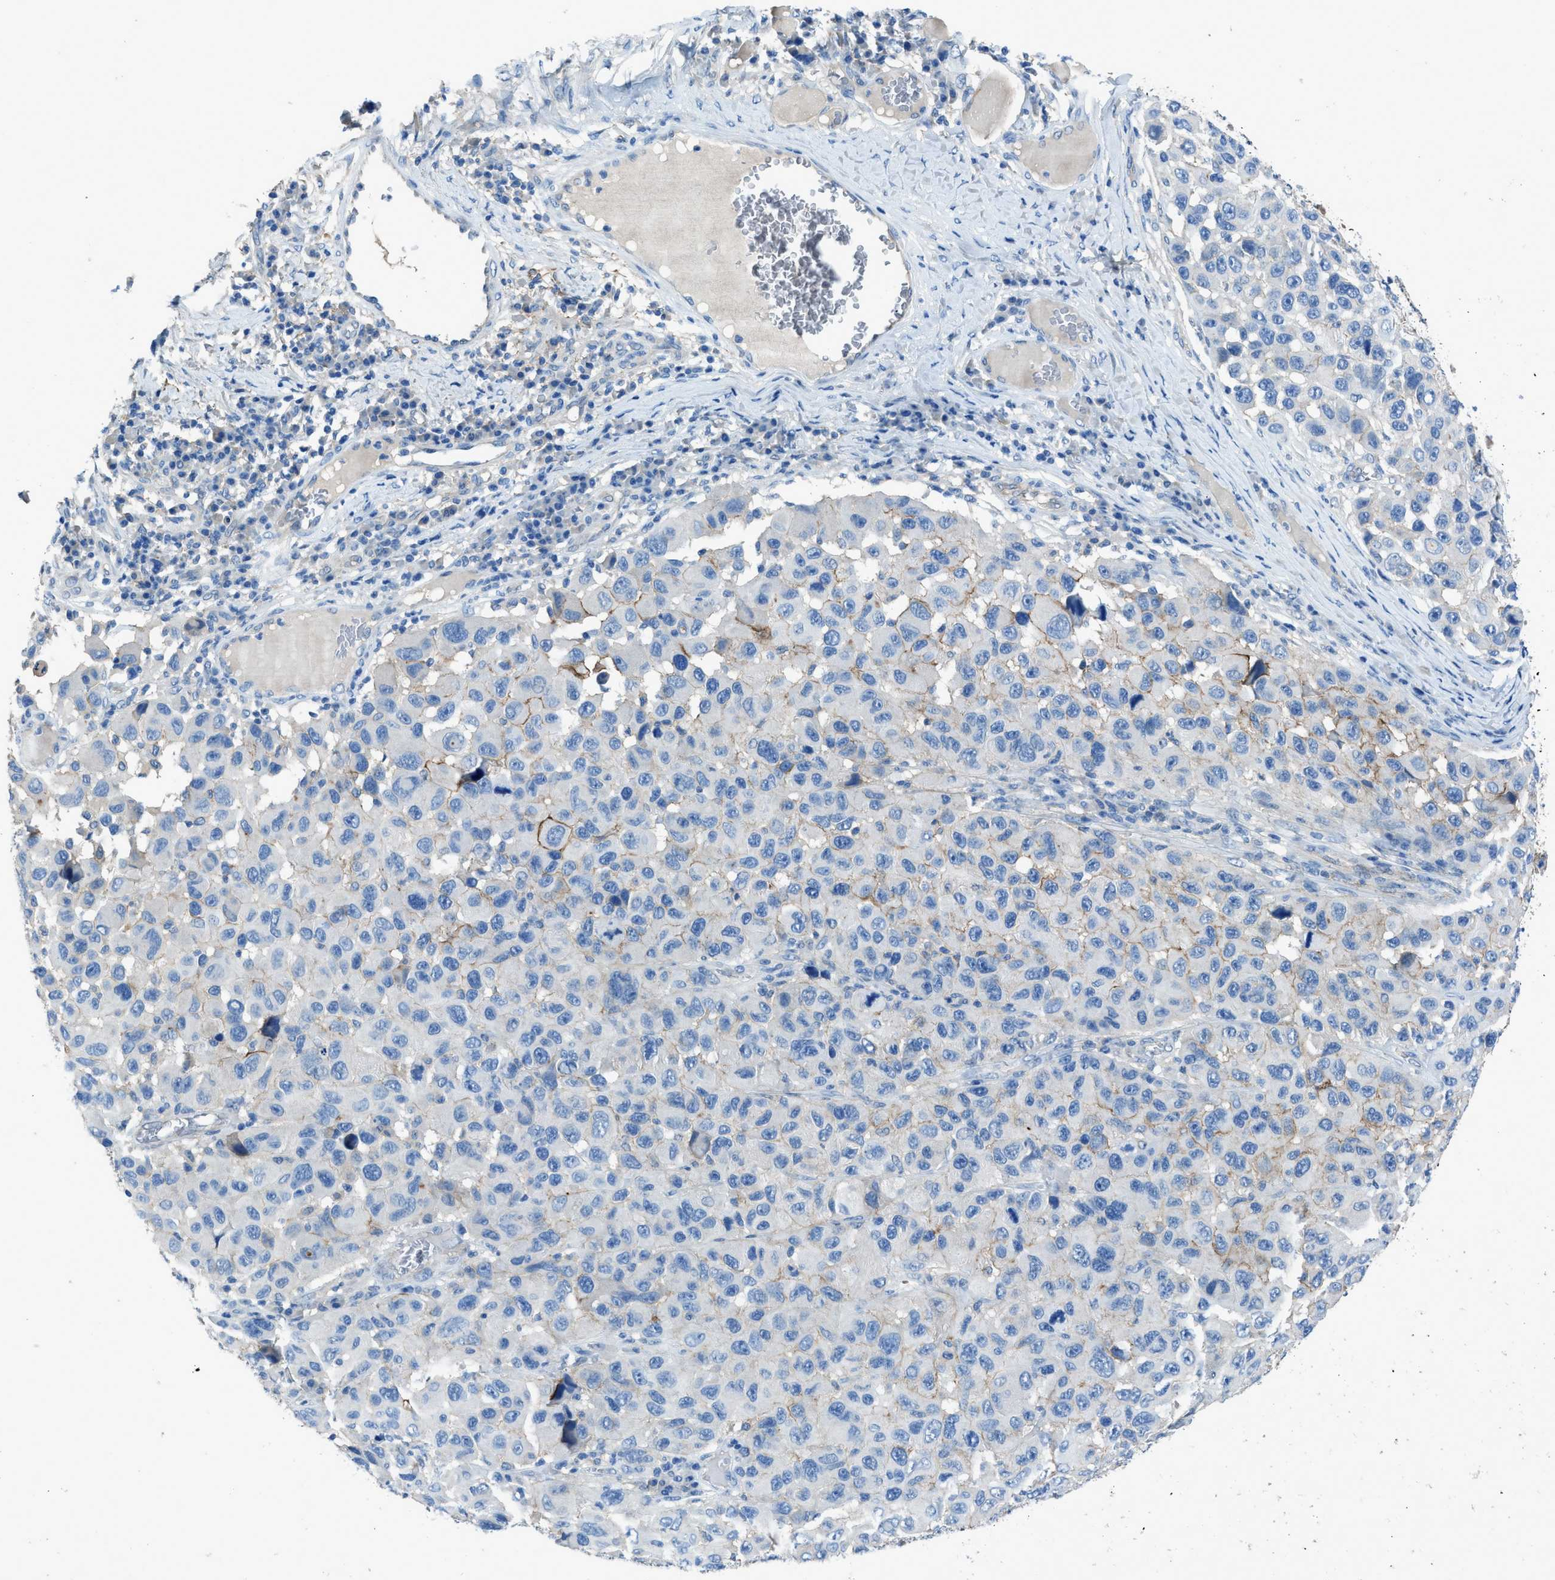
{"staining": {"intensity": "negative", "quantity": "none", "location": "none"}, "tissue": "melanoma", "cell_type": "Tumor cells", "image_type": "cancer", "snomed": [{"axis": "morphology", "description": "Malignant melanoma, NOS"}, {"axis": "topography", "description": "Skin"}], "caption": "Protein analysis of malignant melanoma demonstrates no significant expression in tumor cells.", "gene": "PTGFRN", "patient": {"sex": "male", "age": 53}}